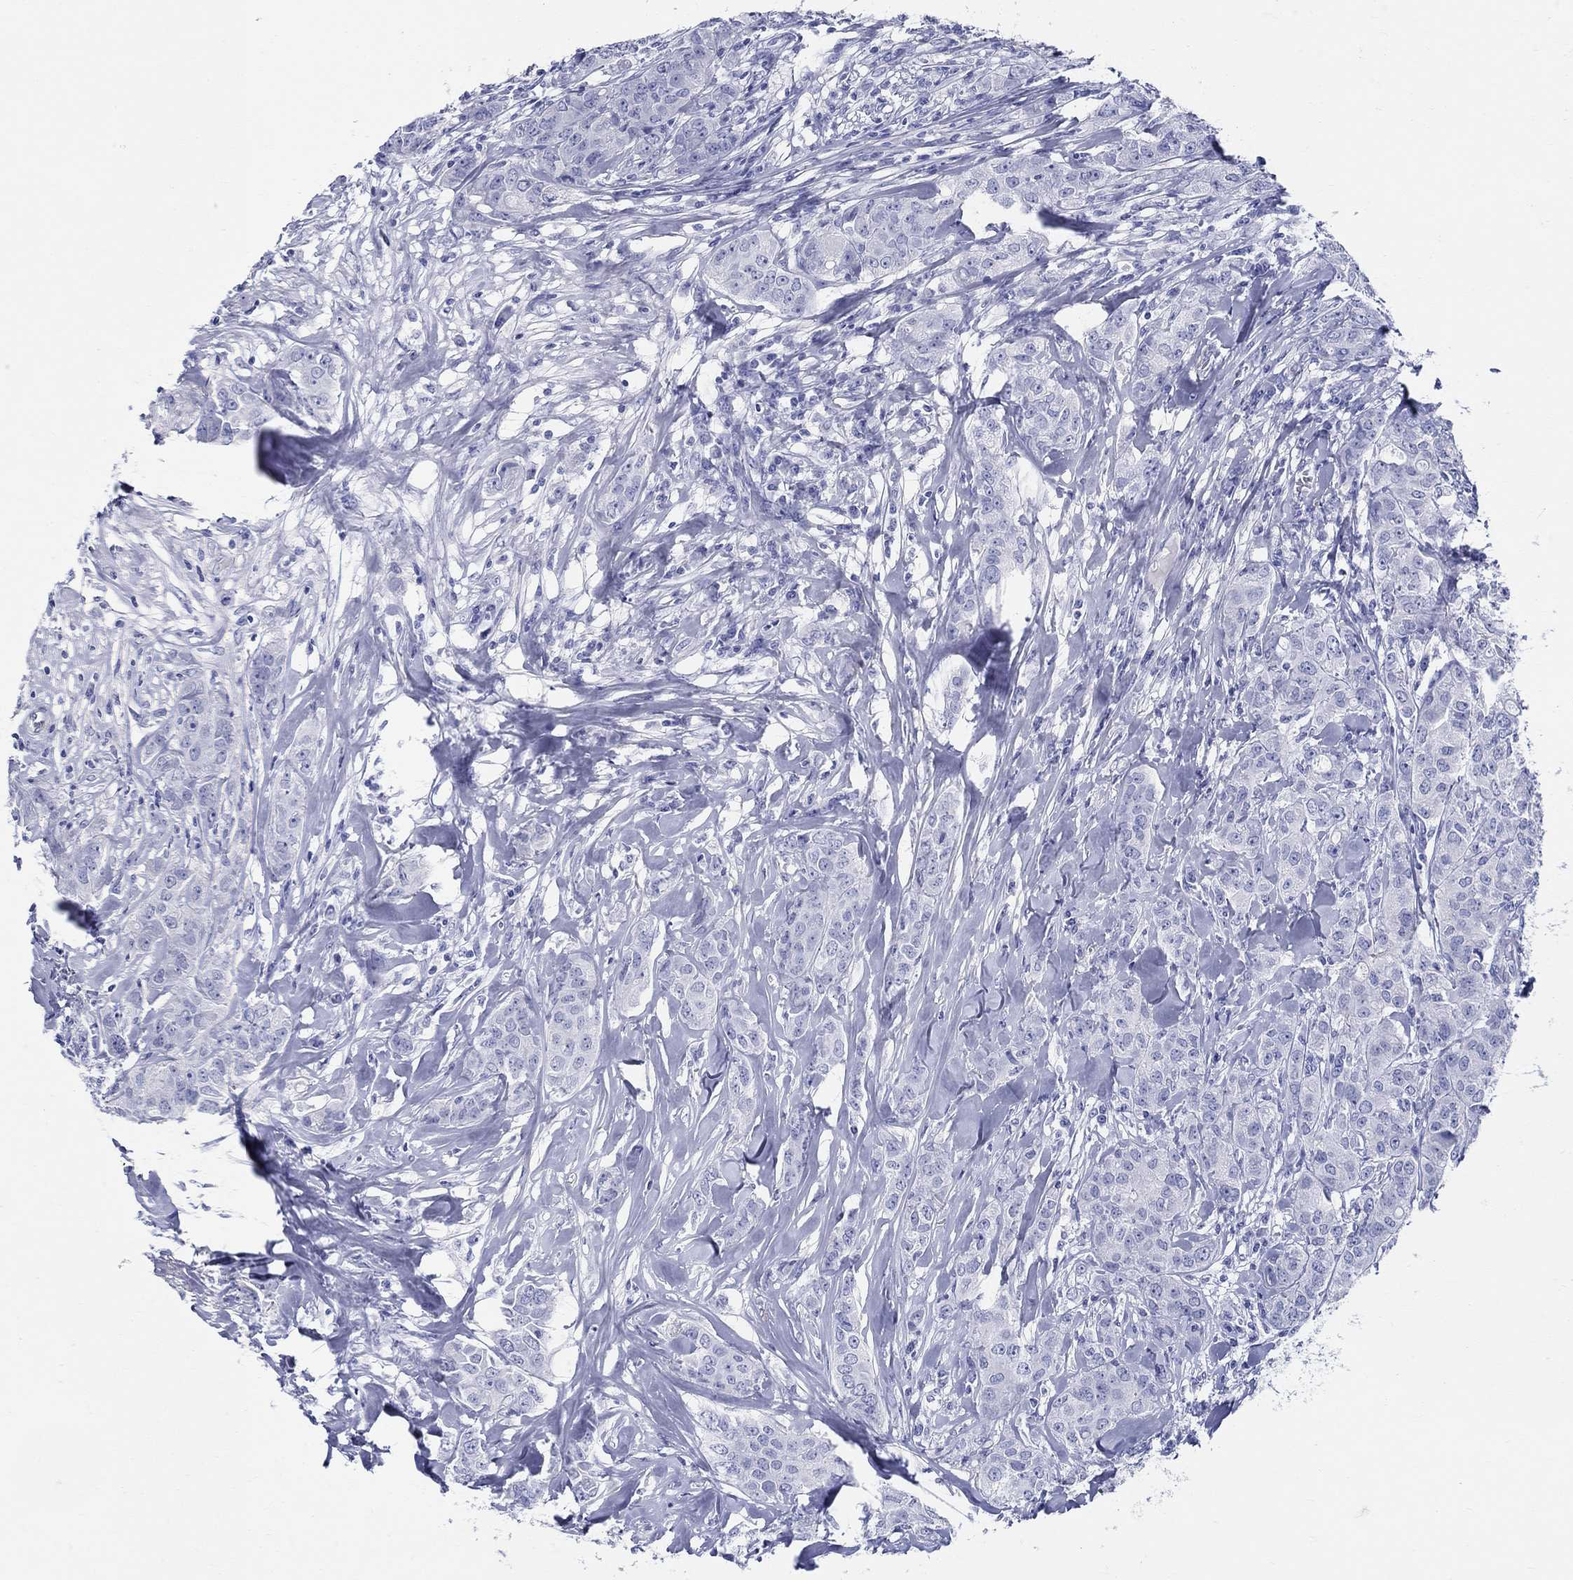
{"staining": {"intensity": "negative", "quantity": "none", "location": "none"}, "tissue": "breast cancer", "cell_type": "Tumor cells", "image_type": "cancer", "snomed": [{"axis": "morphology", "description": "Duct carcinoma"}, {"axis": "topography", "description": "Breast"}], "caption": "High power microscopy photomicrograph of an immunohistochemistry (IHC) micrograph of breast cancer, revealing no significant positivity in tumor cells. (Stains: DAB (3,3'-diaminobenzidine) immunohistochemistry (IHC) with hematoxylin counter stain, Microscopy: brightfield microscopy at high magnification).", "gene": "CRYGS", "patient": {"sex": "female", "age": 43}}